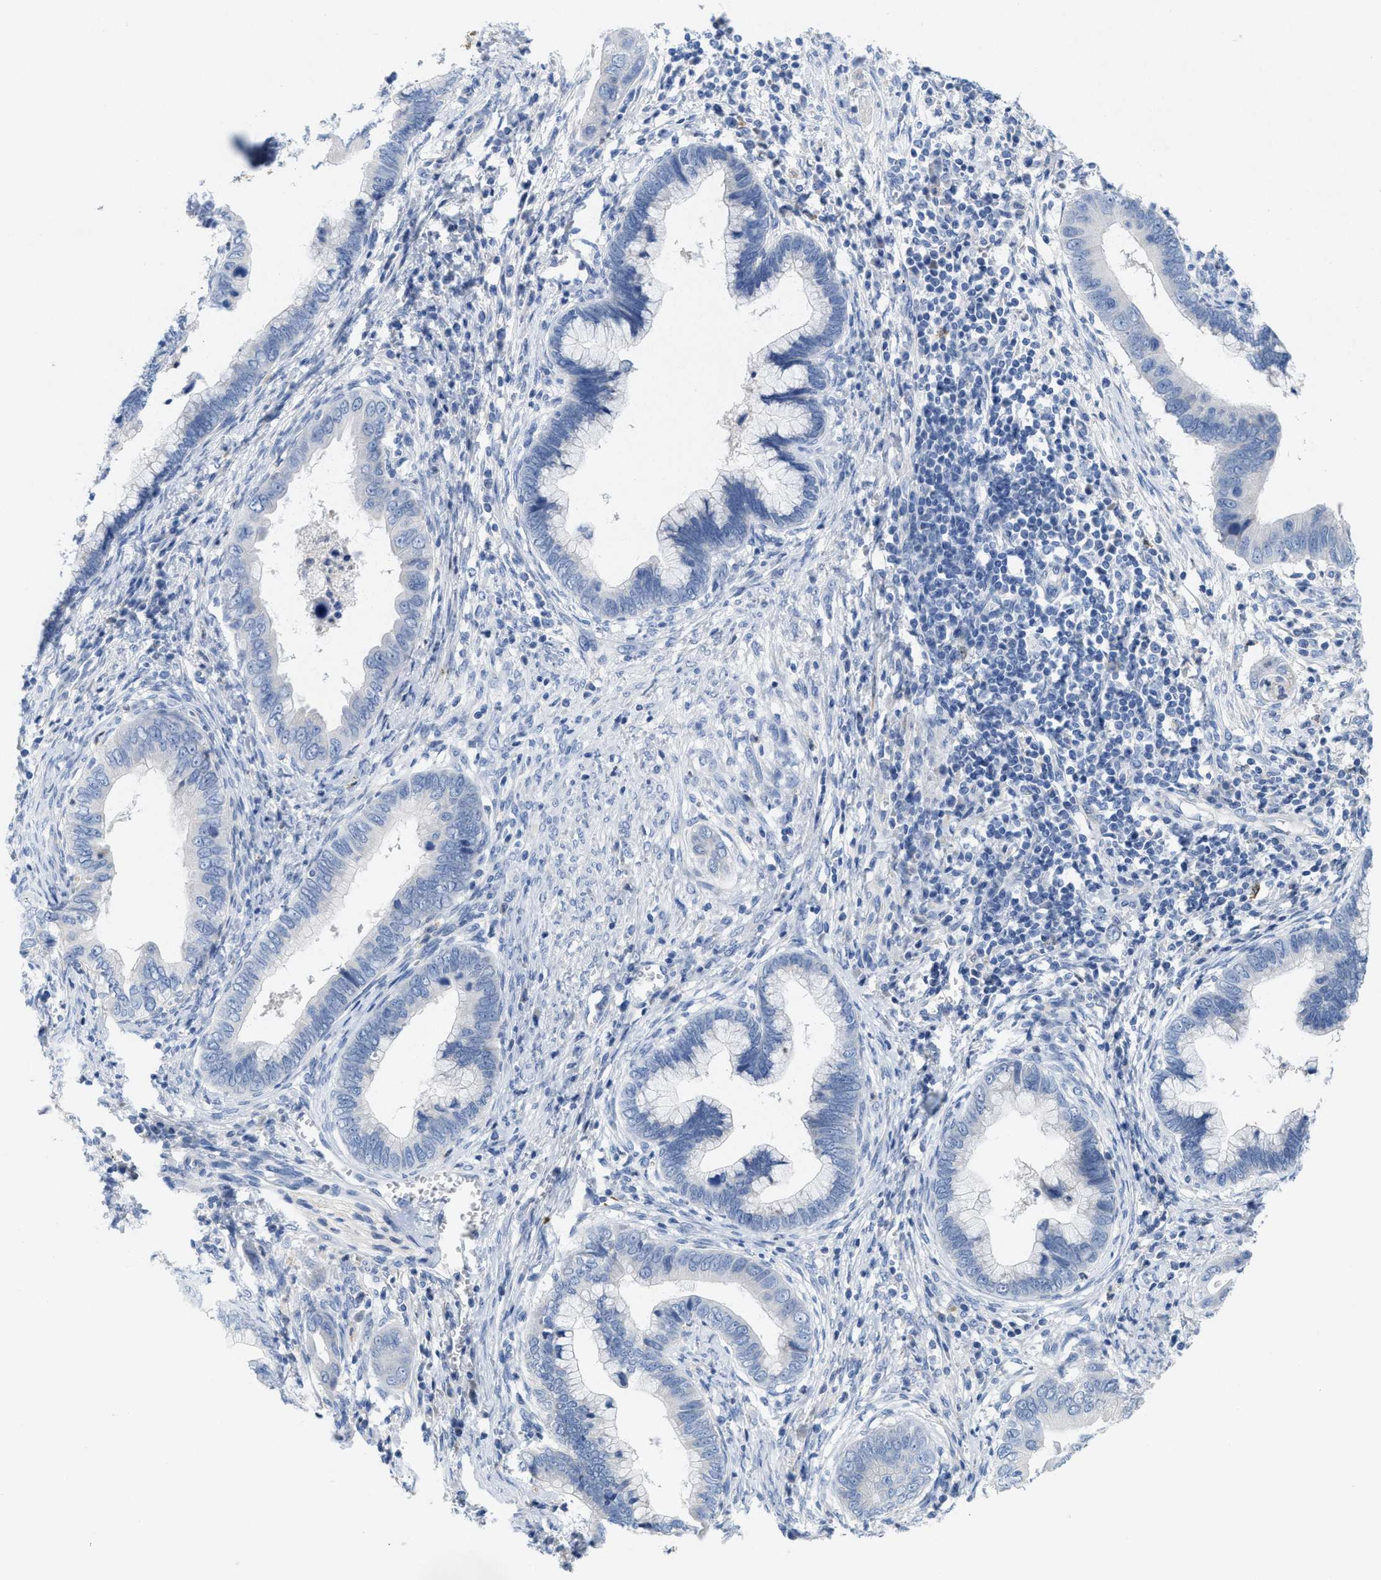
{"staining": {"intensity": "negative", "quantity": "none", "location": "none"}, "tissue": "cervical cancer", "cell_type": "Tumor cells", "image_type": "cancer", "snomed": [{"axis": "morphology", "description": "Adenocarcinoma, NOS"}, {"axis": "topography", "description": "Cervix"}], "caption": "Tumor cells show no significant positivity in cervical cancer.", "gene": "CPA2", "patient": {"sex": "female", "age": 44}}